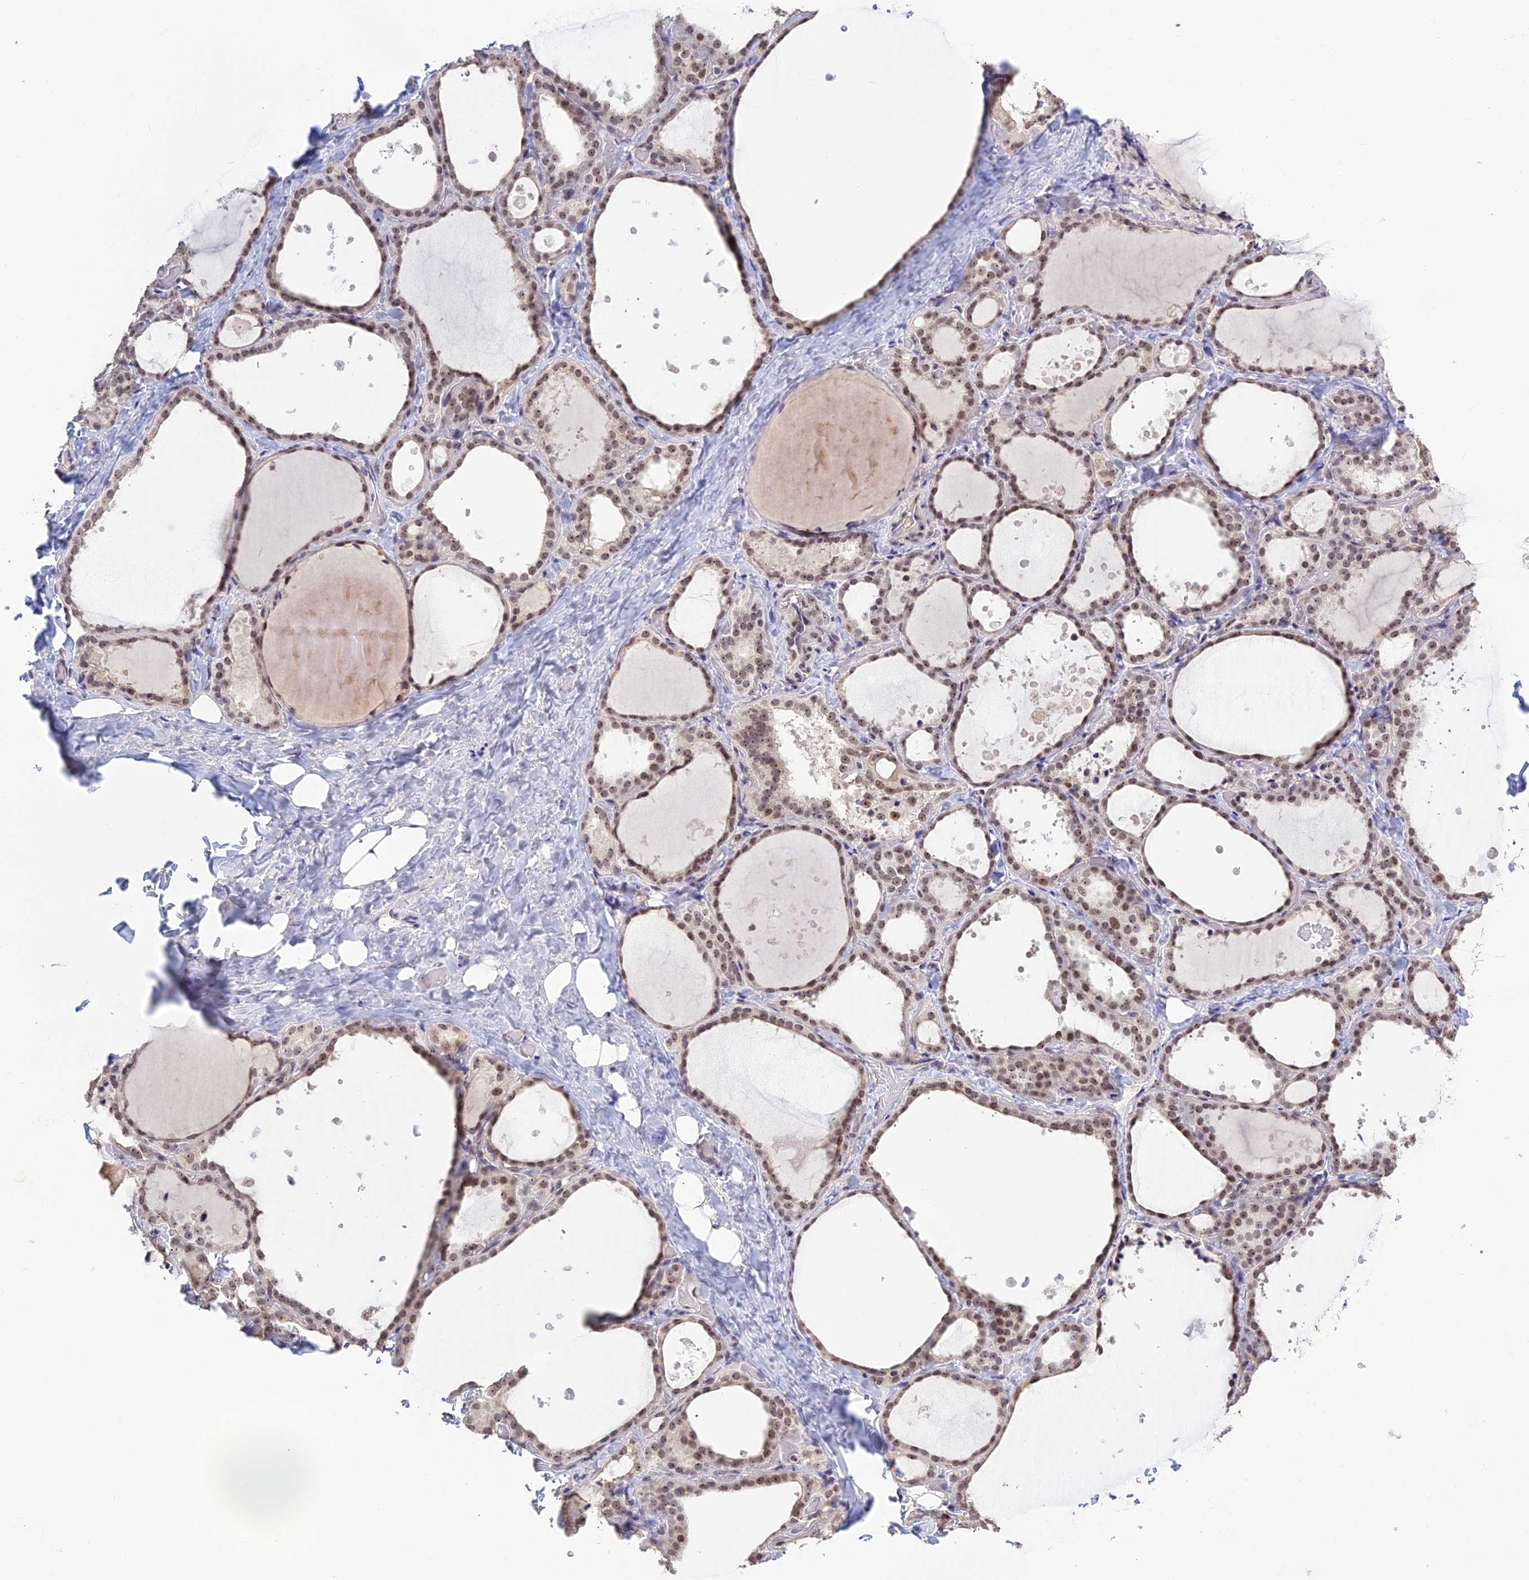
{"staining": {"intensity": "moderate", "quantity": ">75%", "location": "nuclear"}, "tissue": "thyroid gland", "cell_type": "Glandular cells", "image_type": "normal", "snomed": [{"axis": "morphology", "description": "Normal tissue, NOS"}, {"axis": "topography", "description": "Thyroid gland"}], "caption": "Protein expression analysis of normal human thyroid gland reveals moderate nuclear expression in about >75% of glandular cells. (DAB (3,3'-diaminobenzidine) IHC with brightfield microscopy, high magnification).", "gene": "POLR1G", "patient": {"sex": "female", "age": 44}}